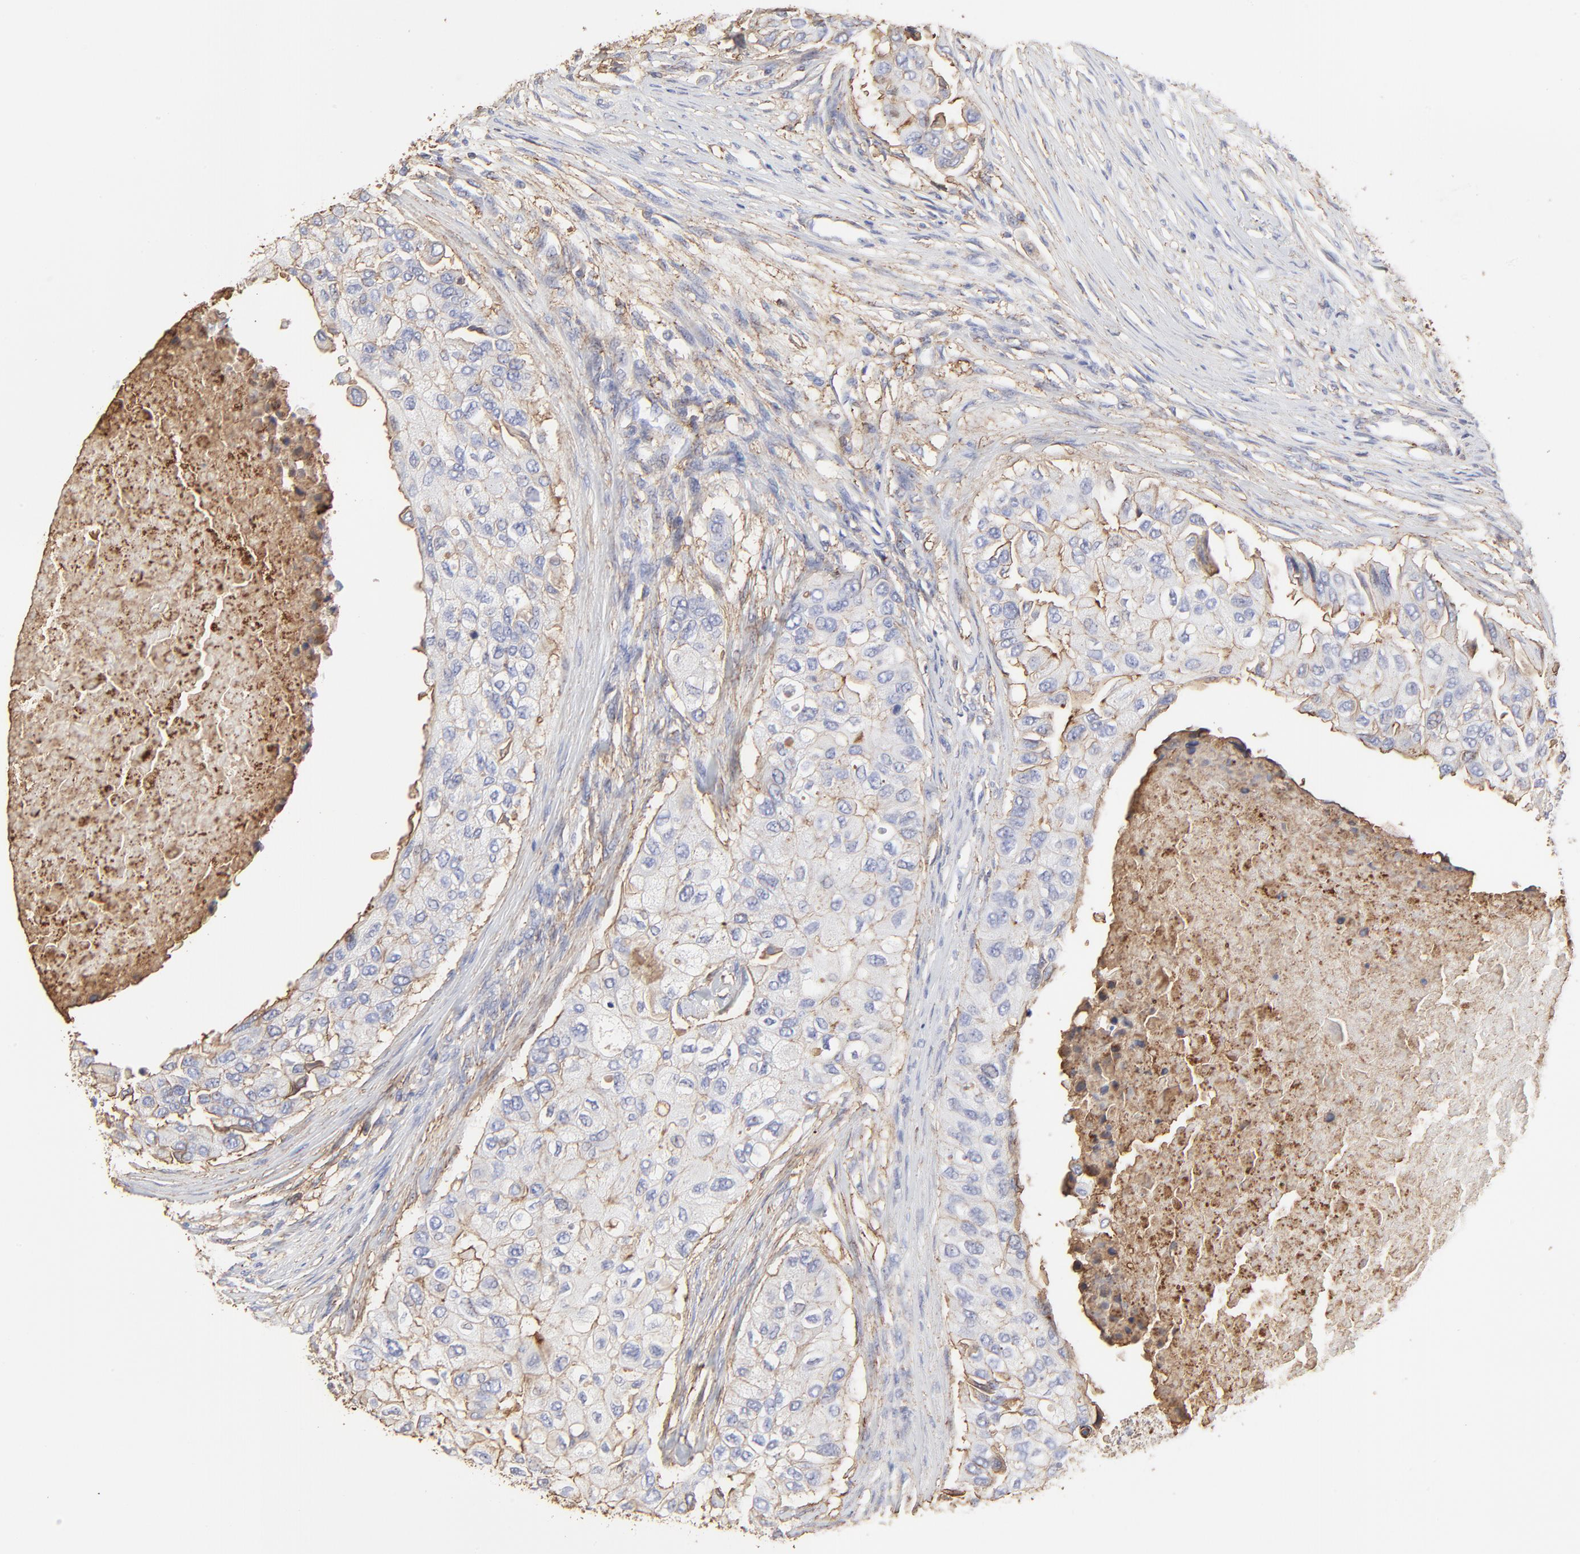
{"staining": {"intensity": "negative", "quantity": "none", "location": "none"}, "tissue": "breast cancer", "cell_type": "Tumor cells", "image_type": "cancer", "snomed": [{"axis": "morphology", "description": "Normal tissue, NOS"}, {"axis": "morphology", "description": "Duct carcinoma"}, {"axis": "topography", "description": "Breast"}], "caption": "High power microscopy histopathology image of an IHC histopathology image of breast cancer (invasive ductal carcinoma), revealing no significant positivity in tumor cells.", "gene": "ANXA6", "patient": {"sex": "female", "age": 49}}